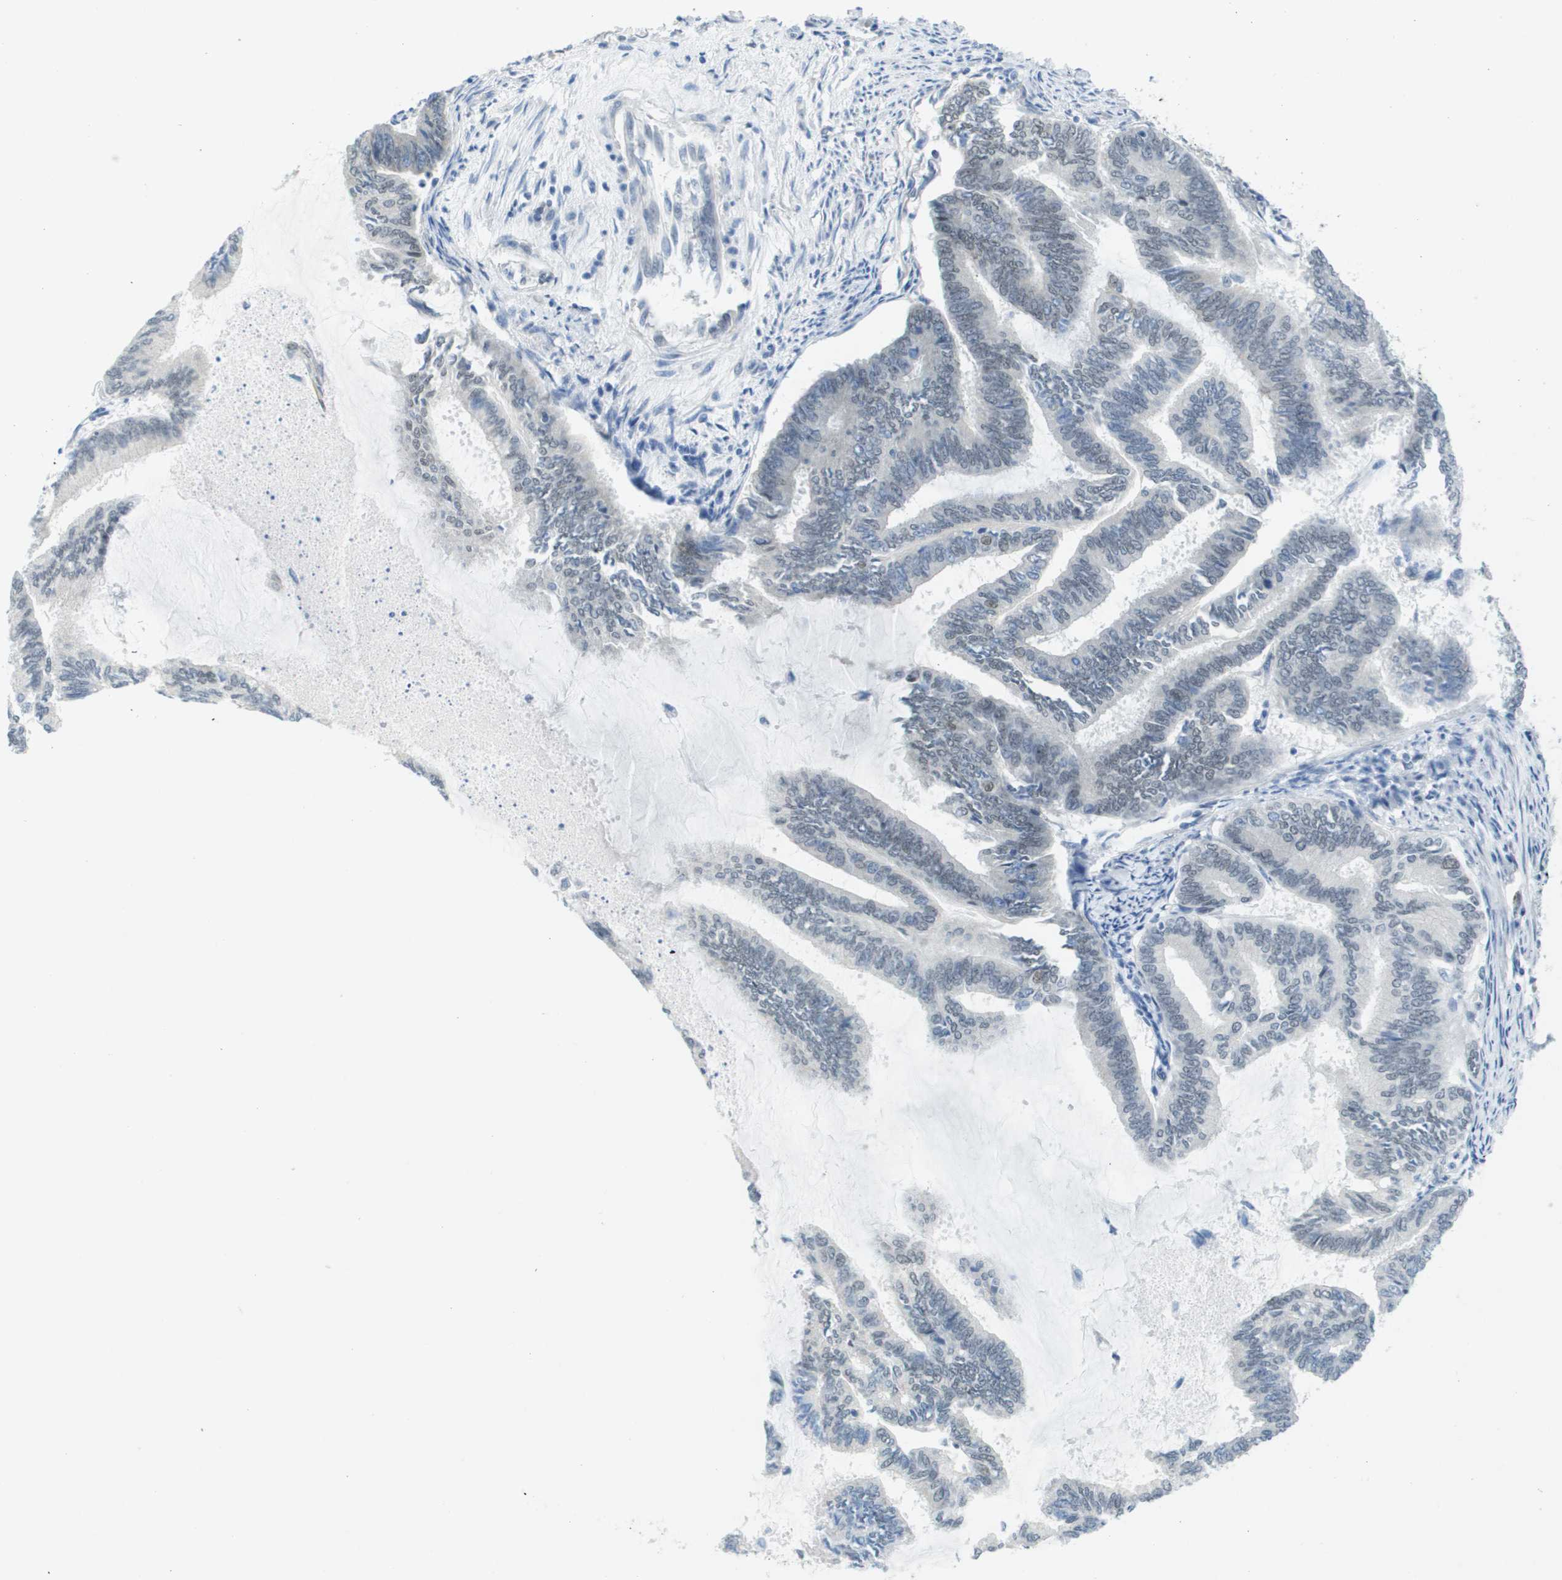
{"staining": {"intensity": "weak", "quantity": "<25%", "location": "nuclear"}, "tissue": "endometrial cancer", "cell_type": "Tumor cells", "image_type": "cancer", "snomed": [{"axis": "morphology", "description": "Adenocarcinoma, NOS"}, {"axis": "topography", "description": "Endometrium"}], "caption": "This is an IHC image of endometrial cancer (adenocarcinoma). There is no positivity in tumor cells.", "gene": "ARID1B", "patient": {"sex": "female", "age": 86}}